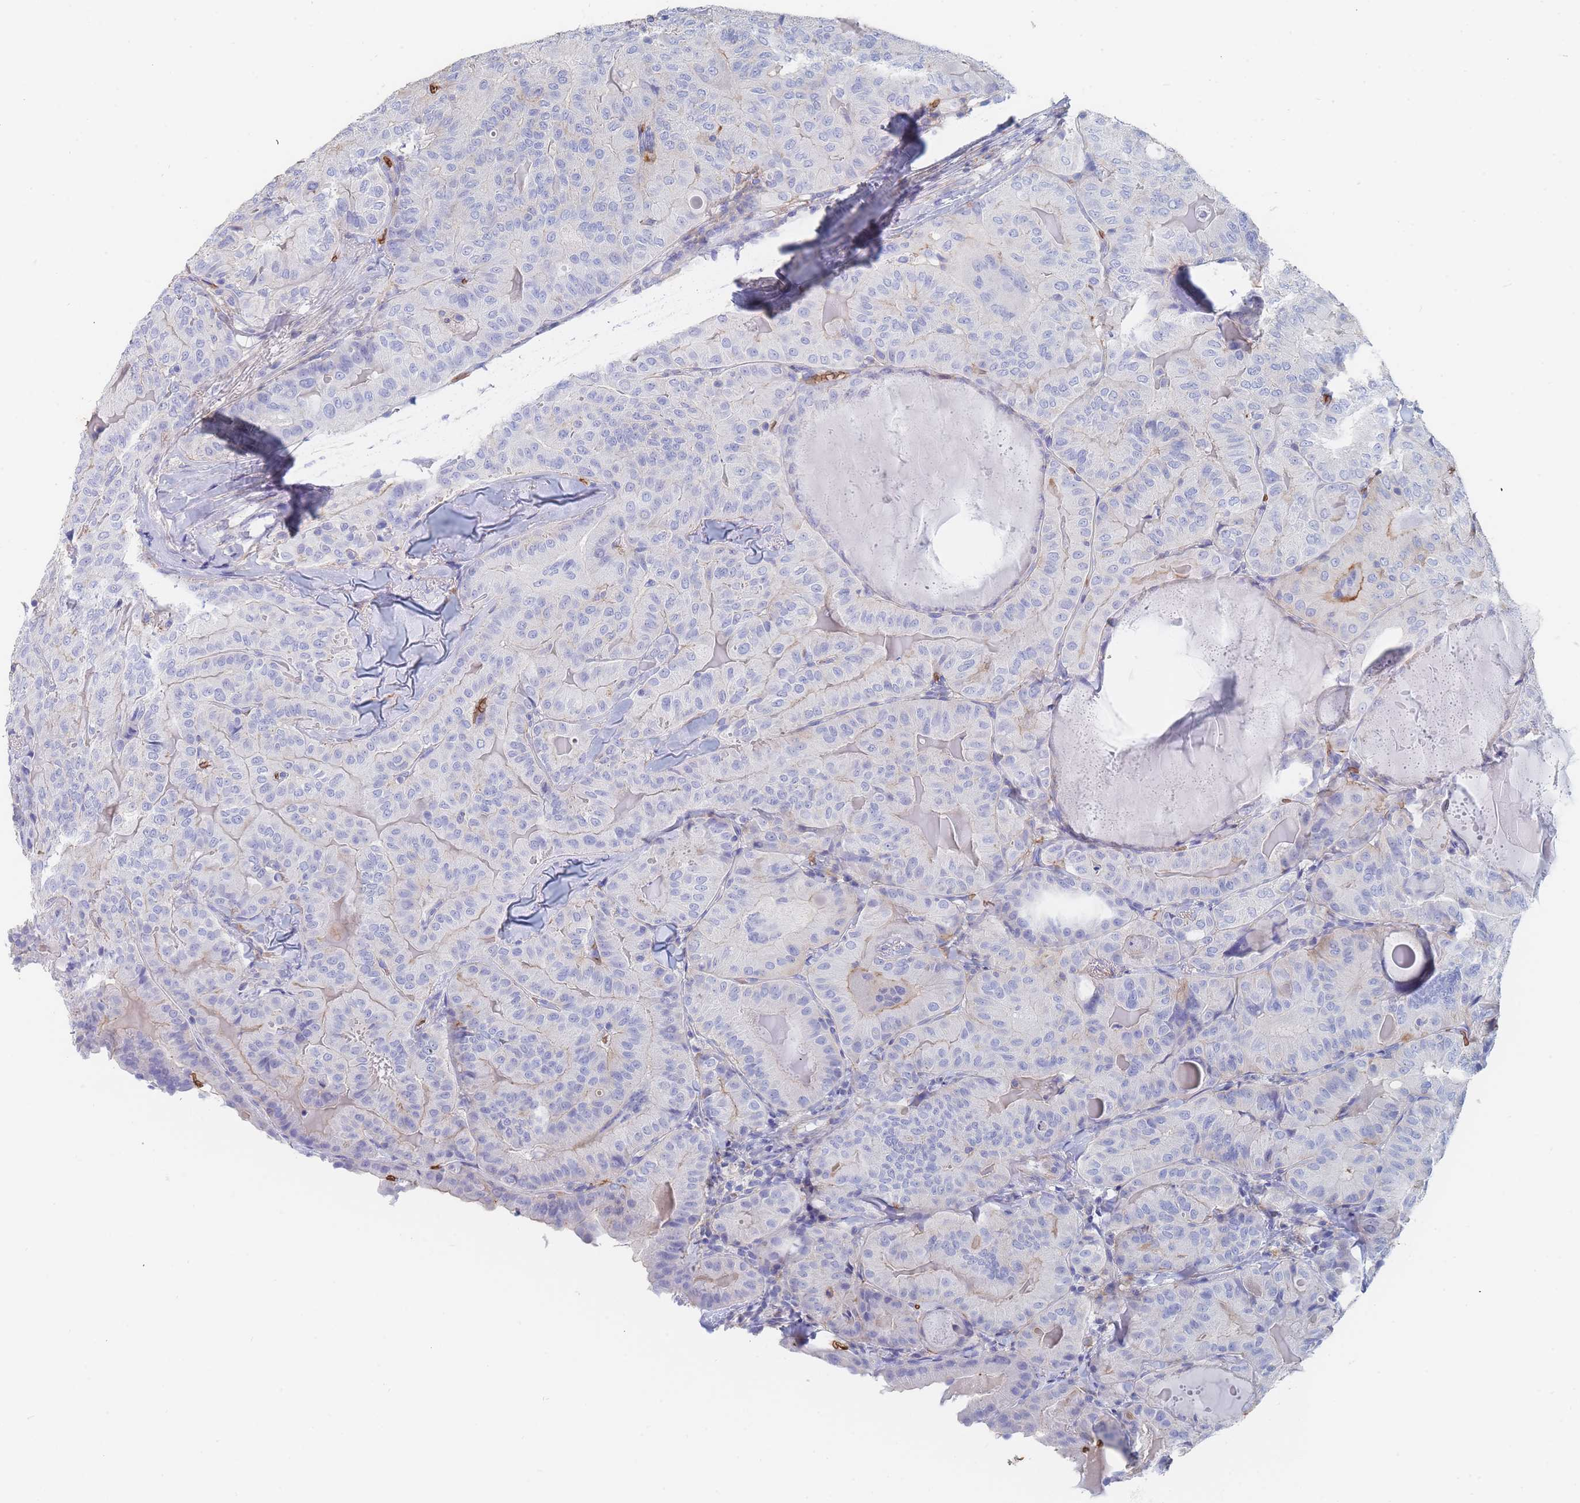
{"staining": {"intensity": "negative", "quantity": "none", "location": "none"}, "tissue": "thyroid cancer", "cell_type": "Tumor cells", "image_type": "cancer", "snomed": [{"axis": "morphology", "description": "Papillary adenocarcinoma, NOS"}, {"axis": "topography", "description": "Thyroid gland"}], "caption": "High power microscopy image of an IHC micrograph of thyroid papillary adenocarcinoma, revealing no significant positivity in tumor cells.", "gene": "SLC2A1", "patient": {"sex": "female", "age": 68}}